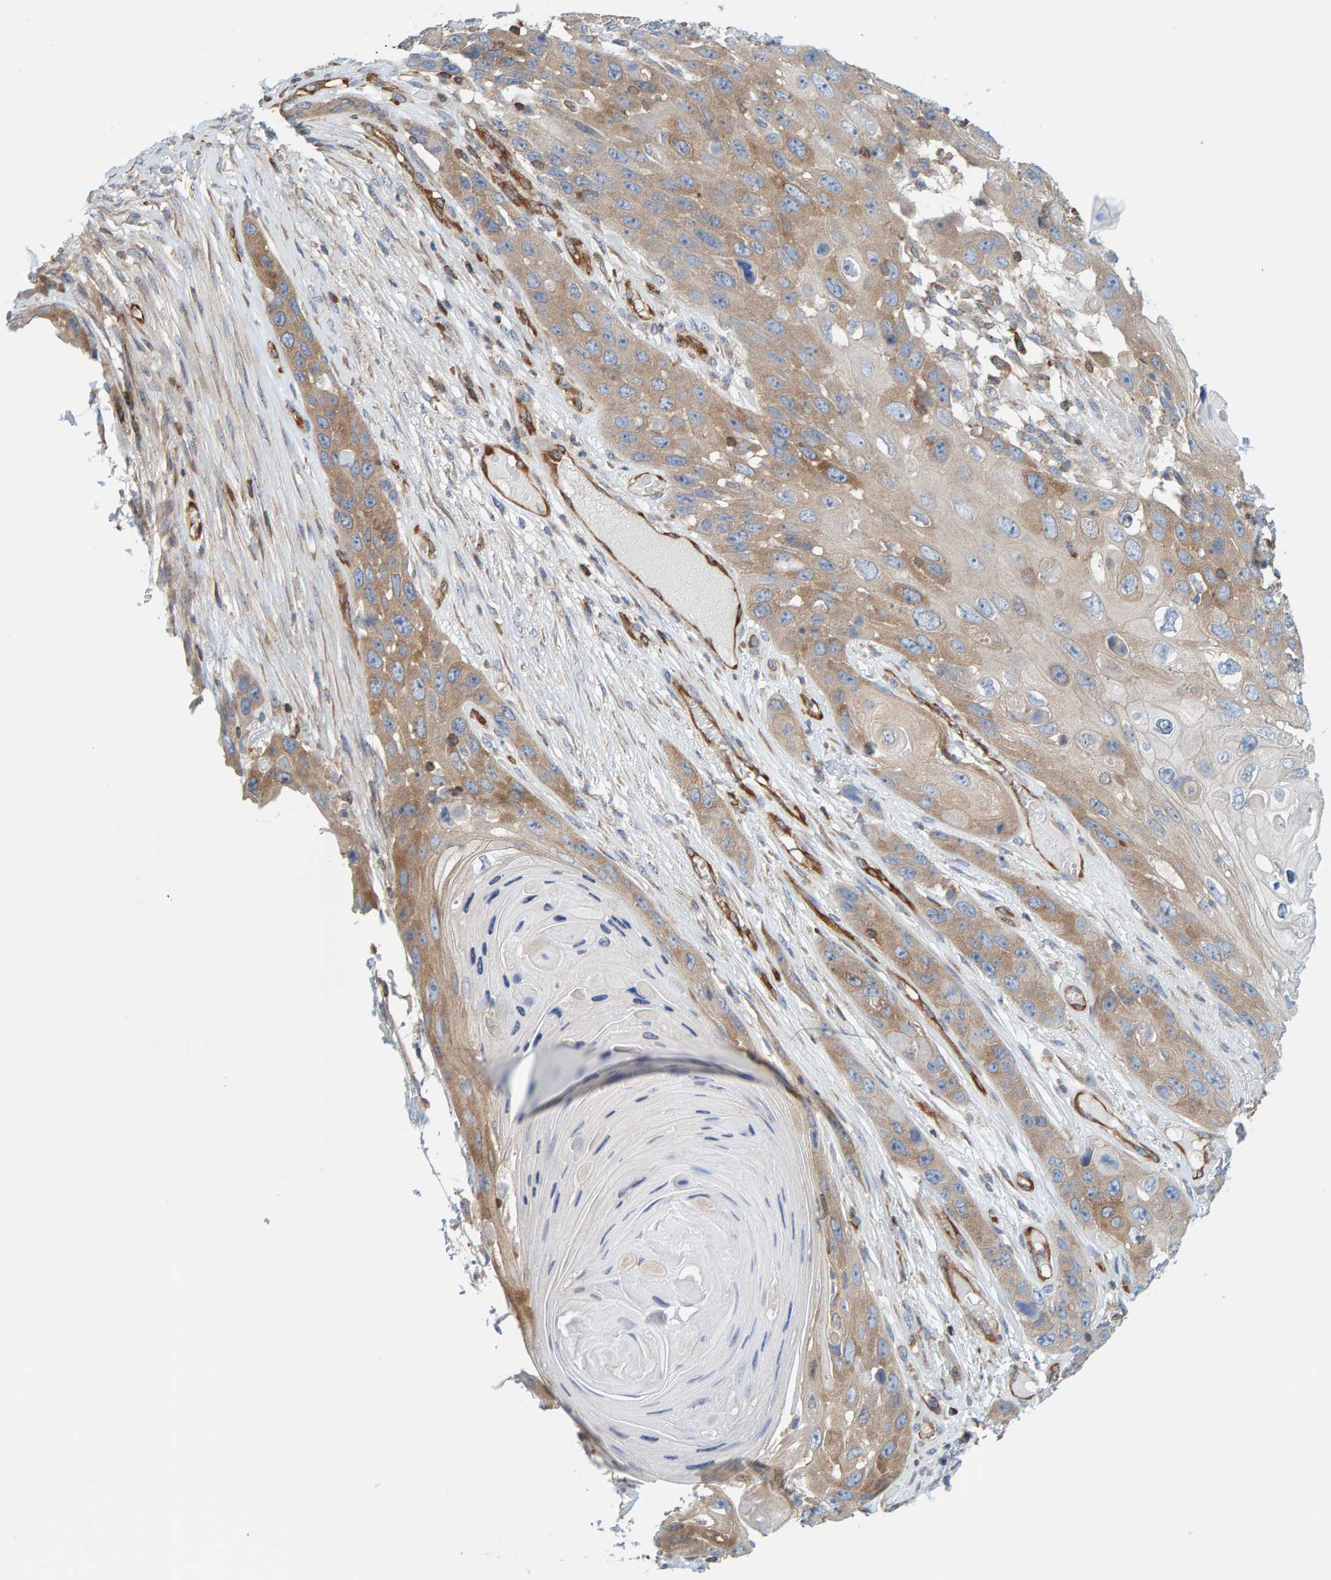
{"staining": {"intensity": "moderate", "quantity": "25%-75%", "location": "cytoplasmic/membranous"}, "tissue": "skin cancer", "cell_type": "Tumor cells", "image_type": "cancer", "snomed": [{"axis": "morphology", "description": "Squamous cell carcinoma, NOS"}, {"axis": "topography", "description": "Skin"}], "caption": "Skin squamous cell carcinoma stained with a brown dye displays moderate cytoplasmic/membranous positive expression in approximately 25%-75% of tumor cells.", "gene": "PRKD2", "patient": {"sex": "male", "age": 55}}